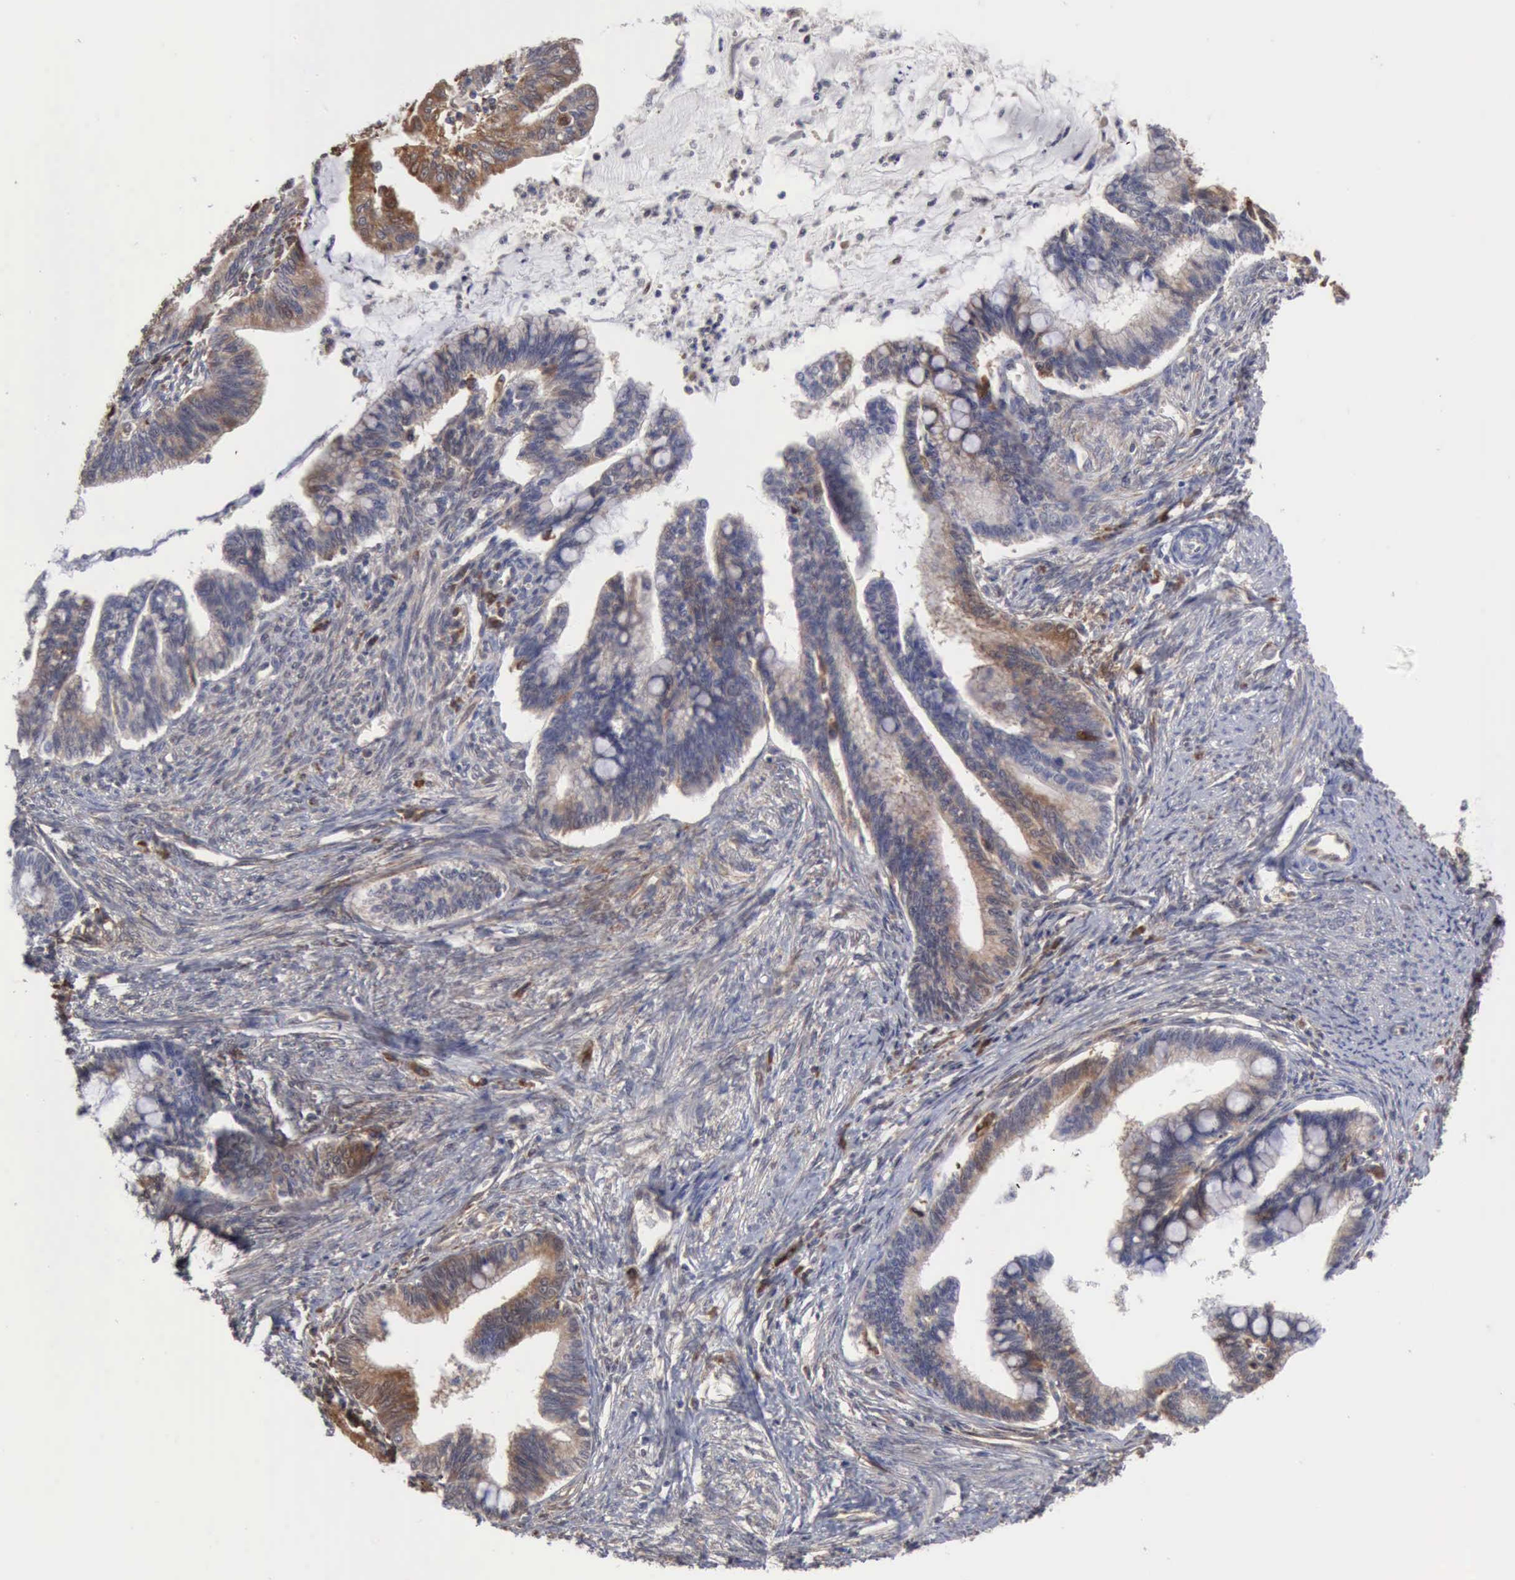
{"staining": {"intensity": "moderate", "quantity": "25%-75%", "location": "cytoplasmic/membranous"}, "tissue": "cervical cancer", "cell_type": "Tumor cells", "image_type": "cancer", "snomed": [{"axis": "morphology", "description": "Adenocarcinoma, NOS"}, {"axis": "topography", "description": "Cervix"}], "caption": "Adenocarcinoma (cervical) was stained to show a protein in brown. There is medium levels of moderate cytoplasmic/membranous positivity in about 25%-75% of tumor cells. (IHC, brightfield microscopy, high magnification).", "gene": "APOL2", "patient": {"sex": "female", "age": 36}}